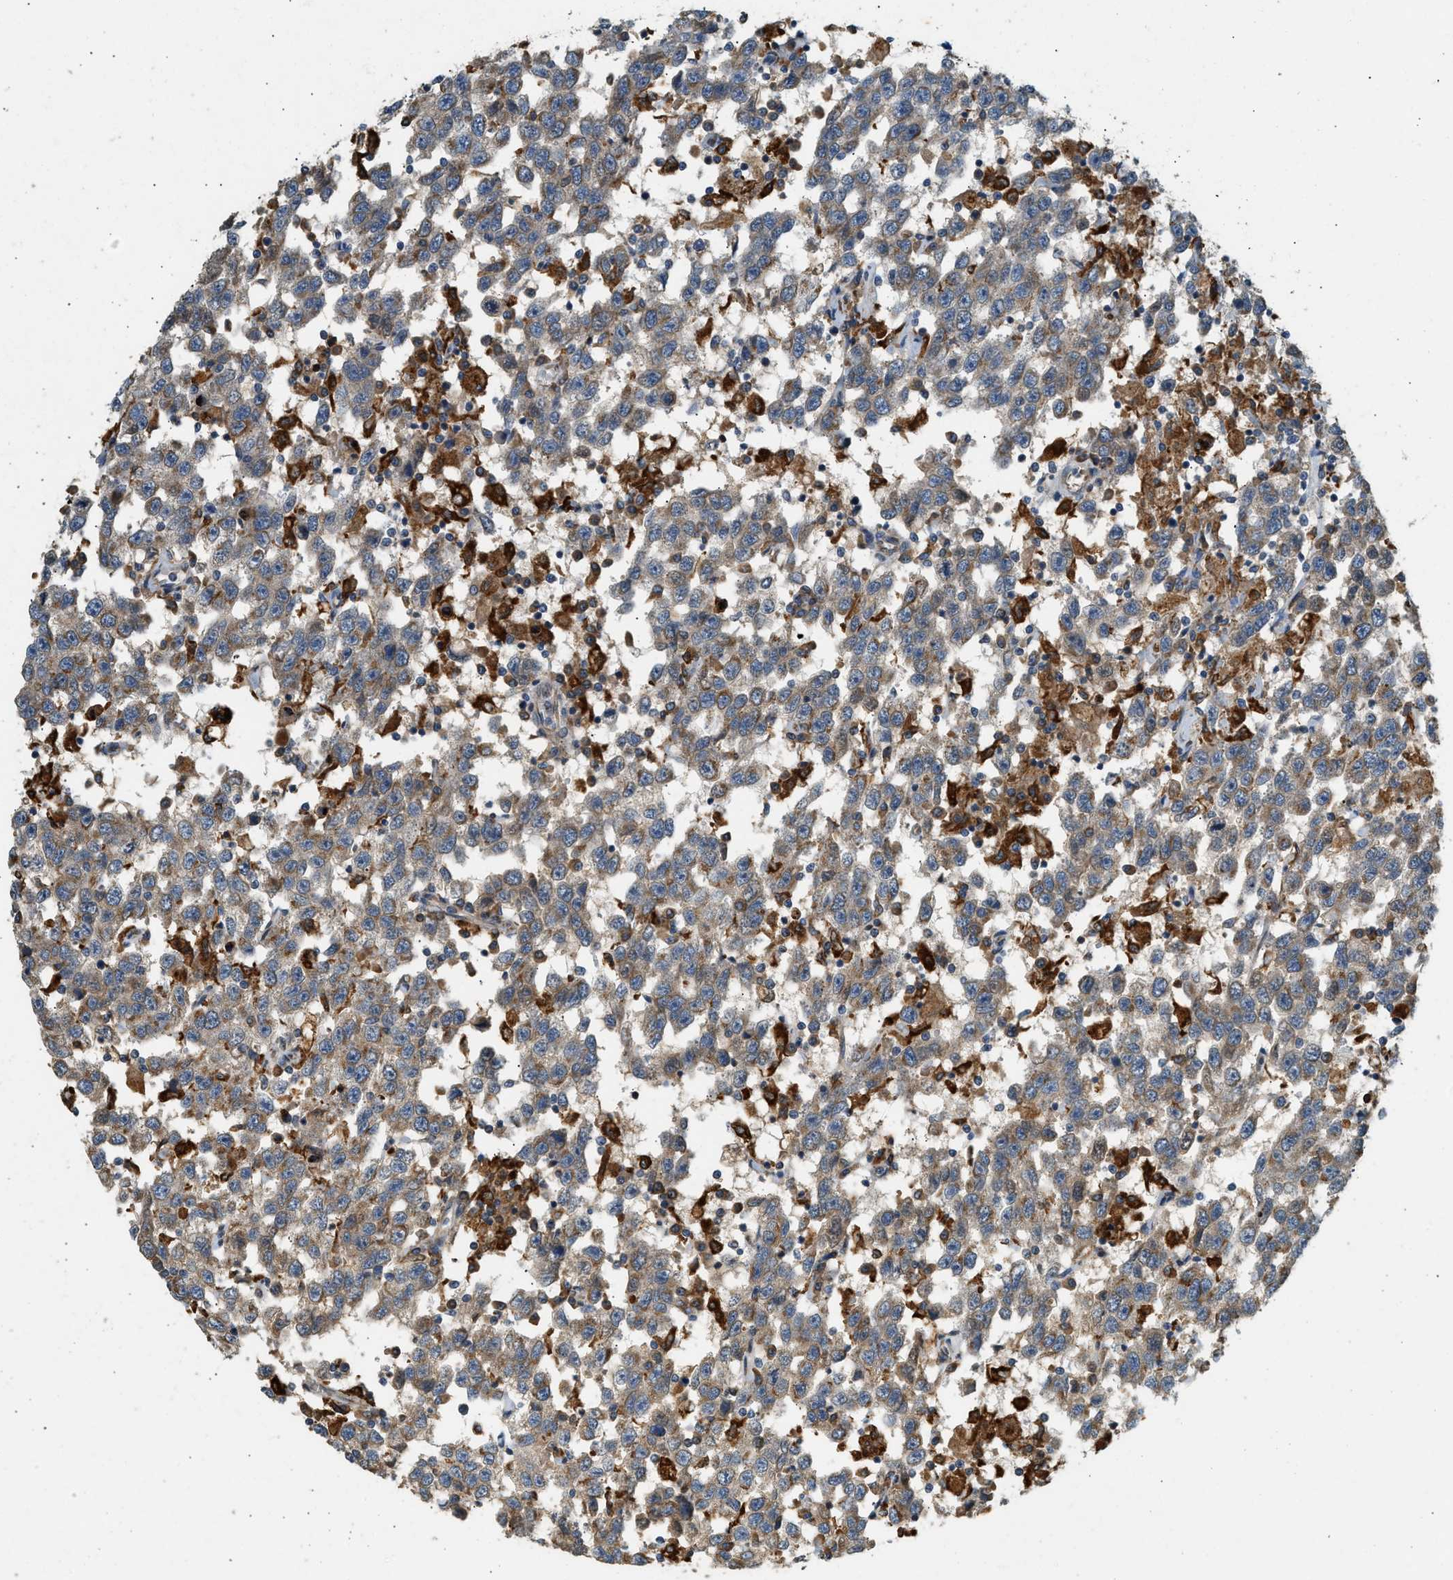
{"staining": {"intensity": "moderate", "quantity": ">75%", "location": "cytoplasmic/membranous"}, "tissue": "testis cancer", "cell_type": "Tumor cells", "image_type": "cancer", "snomed": [{"axis": "morphology", "description": "Seminoma, NOS"}, {"axis": "topography", "description": "Testis"}], "caption": "IHC staining of testis cancer (seminoma), which reveals medium levels of moderate cytoplasmic/membranous expression in approximately >75% of tumor cells indicating moderate cytoplasmic/membranous protein expression. The staining was performed using DAB (3,3'-diaminobenzidine) (brown) for protein detection and nuclei were counterstained in hematoxylin (blue).", "gene": "CTSB", "patient": {"sex": "male", "age": 41}}